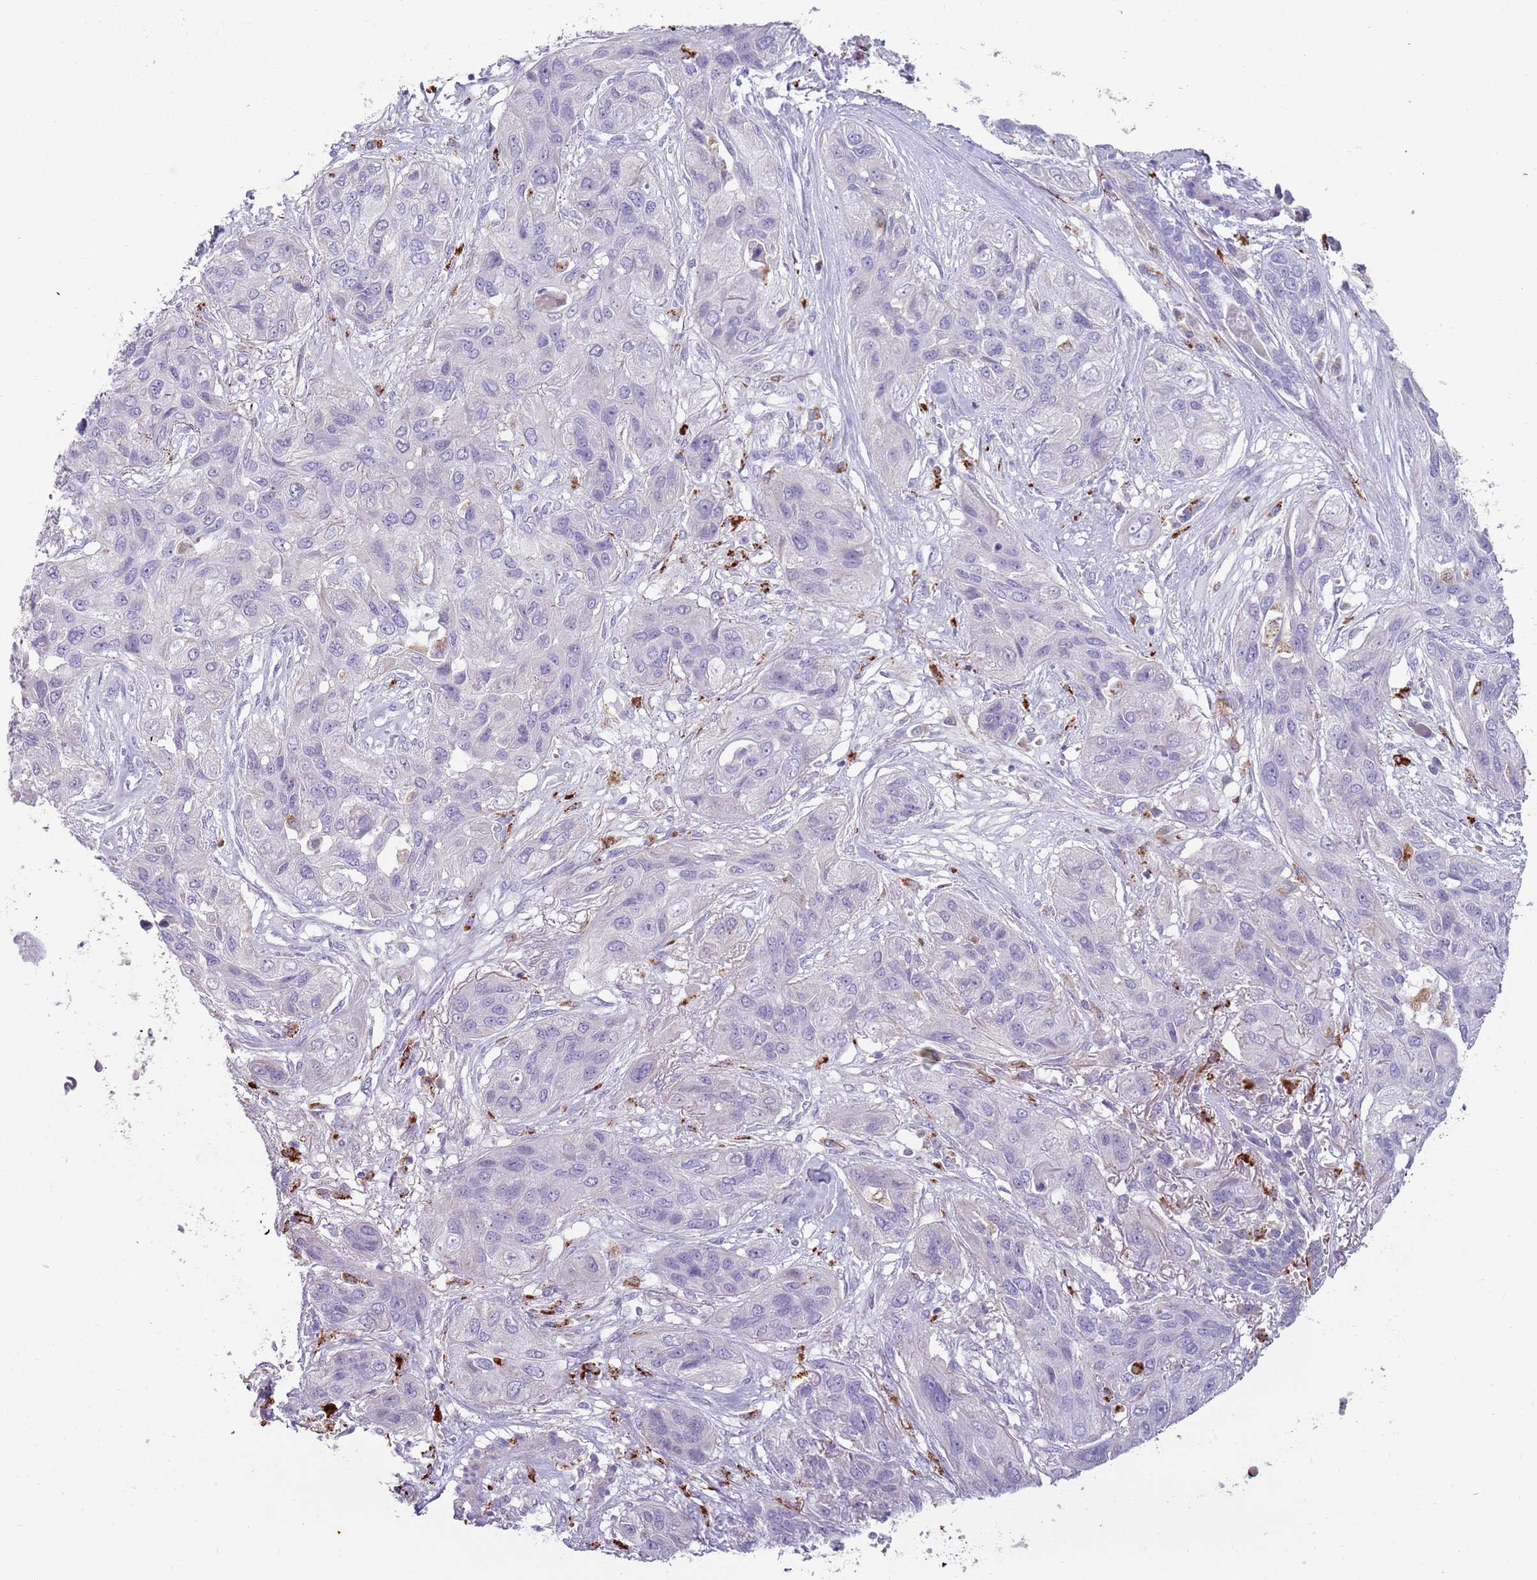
{"staining": {"intensity": "negative", "quantity": "none", "location": "none"}, "tissue": "lung cancer", "cell_type": "Tumor cells", "image_type": "cancer", "snomed": [{"axis": "morphology", "description": "Squamous cell carcinoma, NOS"}, {"axis": "topography", "description": "Lung"}], "caption": "Immunohistochemical staining of lung cancer demonstrates no significant expression in tumor cells.", "gene": "NWD2", "patient": {"sex": "female", "age": 70}}